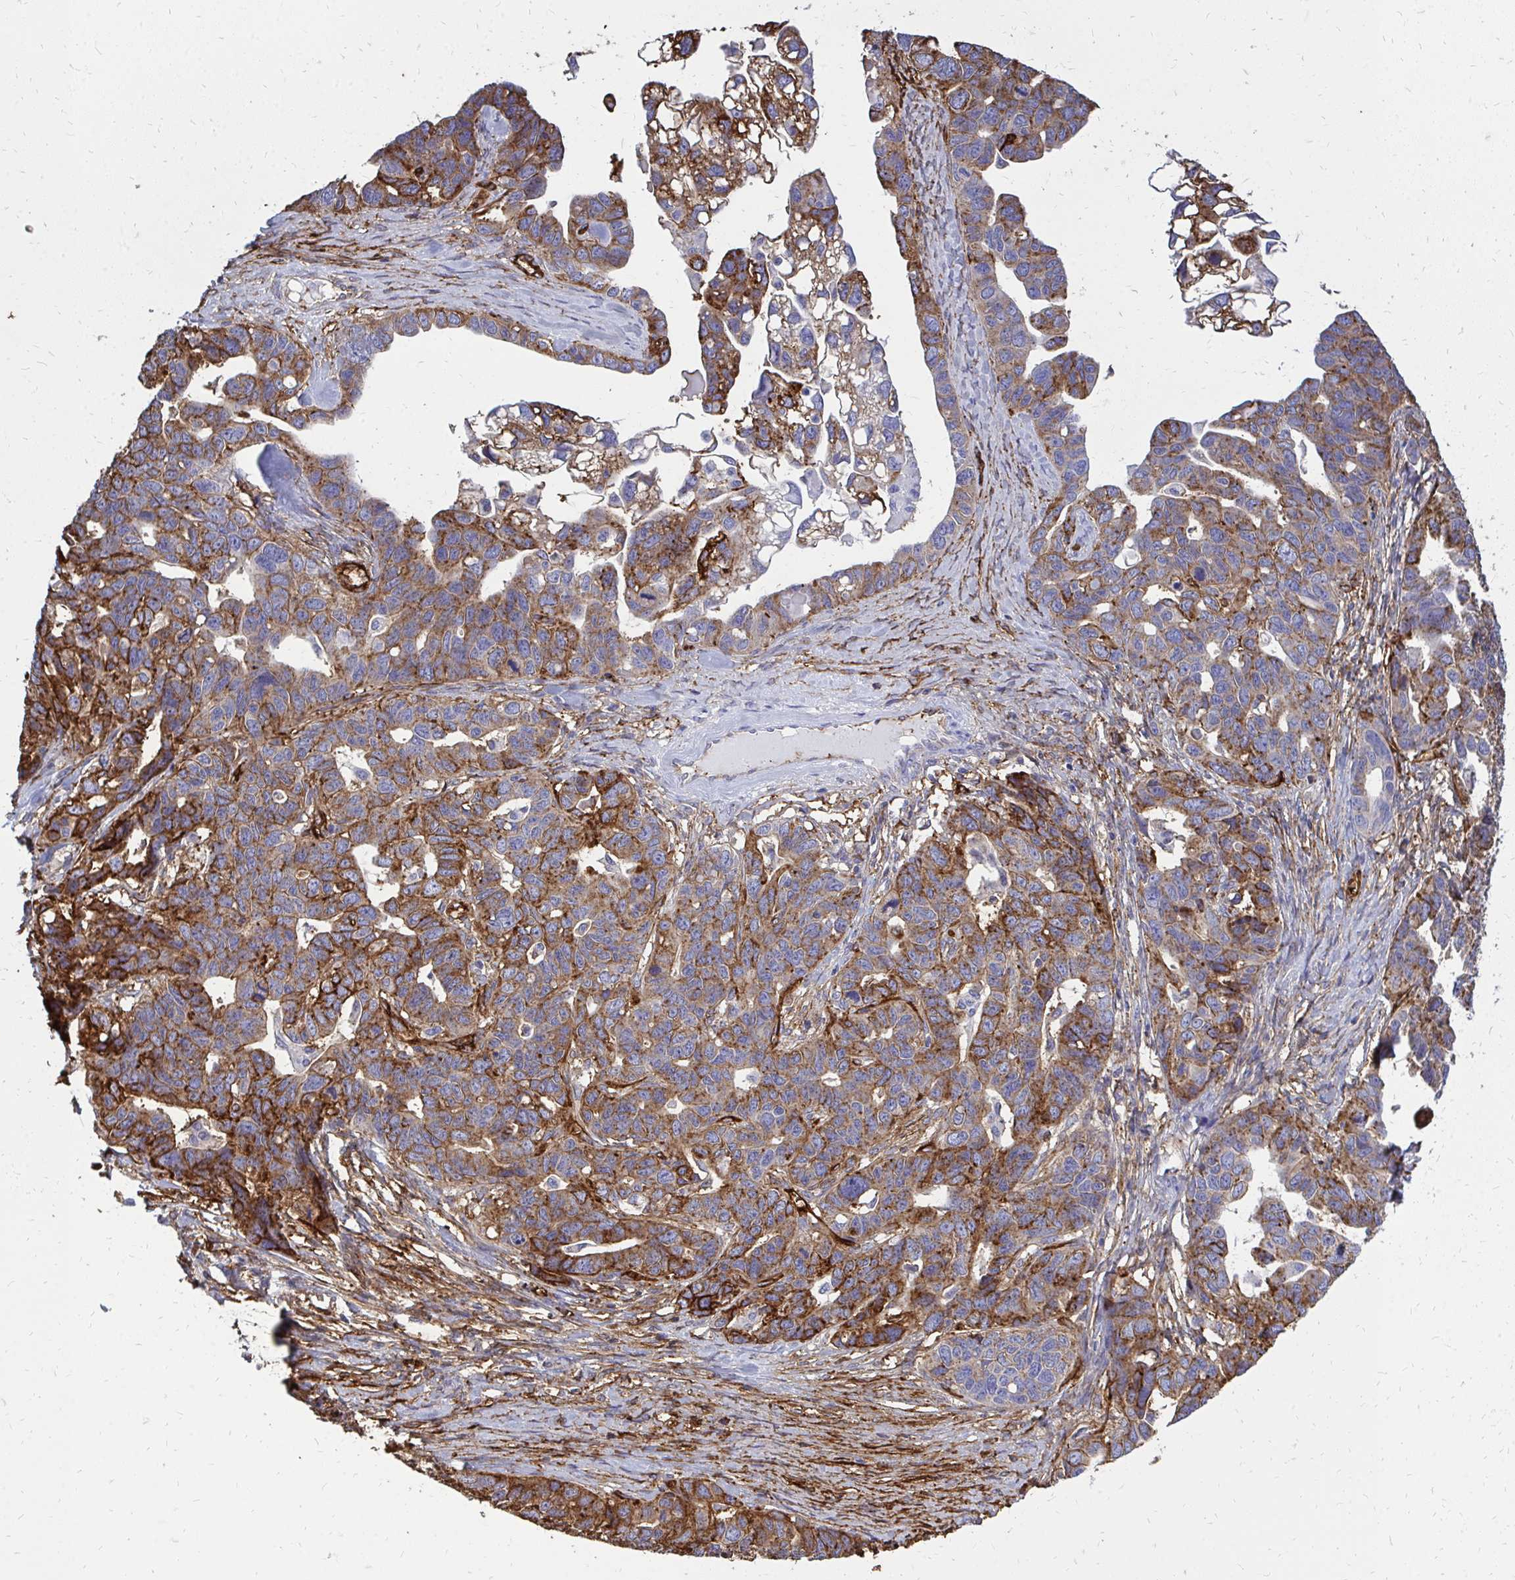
{"staining": {"intensity": "strong", "quantity": ">75%", "location": "cytoplasmic/membranous"}, "tissue": "ovarian cancer", "cell_type": "Tumor cells", "image_type": "cancer", "snomed": [{"axis": "morphology", "description": "Cystadenocarcinoma, serous, NOS"}, {"axis": "topography", "description": "Ovary"}], "caption": "Immunohistochemical staining of ovarian cancer (serous cystadenocarcinoma) exhibits strong cytoplasmic/membranous protein positivity in approximately >75% of tumor cells. (IHC, brightfield microscopy, high magnification).", "gene": "MARCKSL1", "patient": {"sex": "female", "age": 69}}